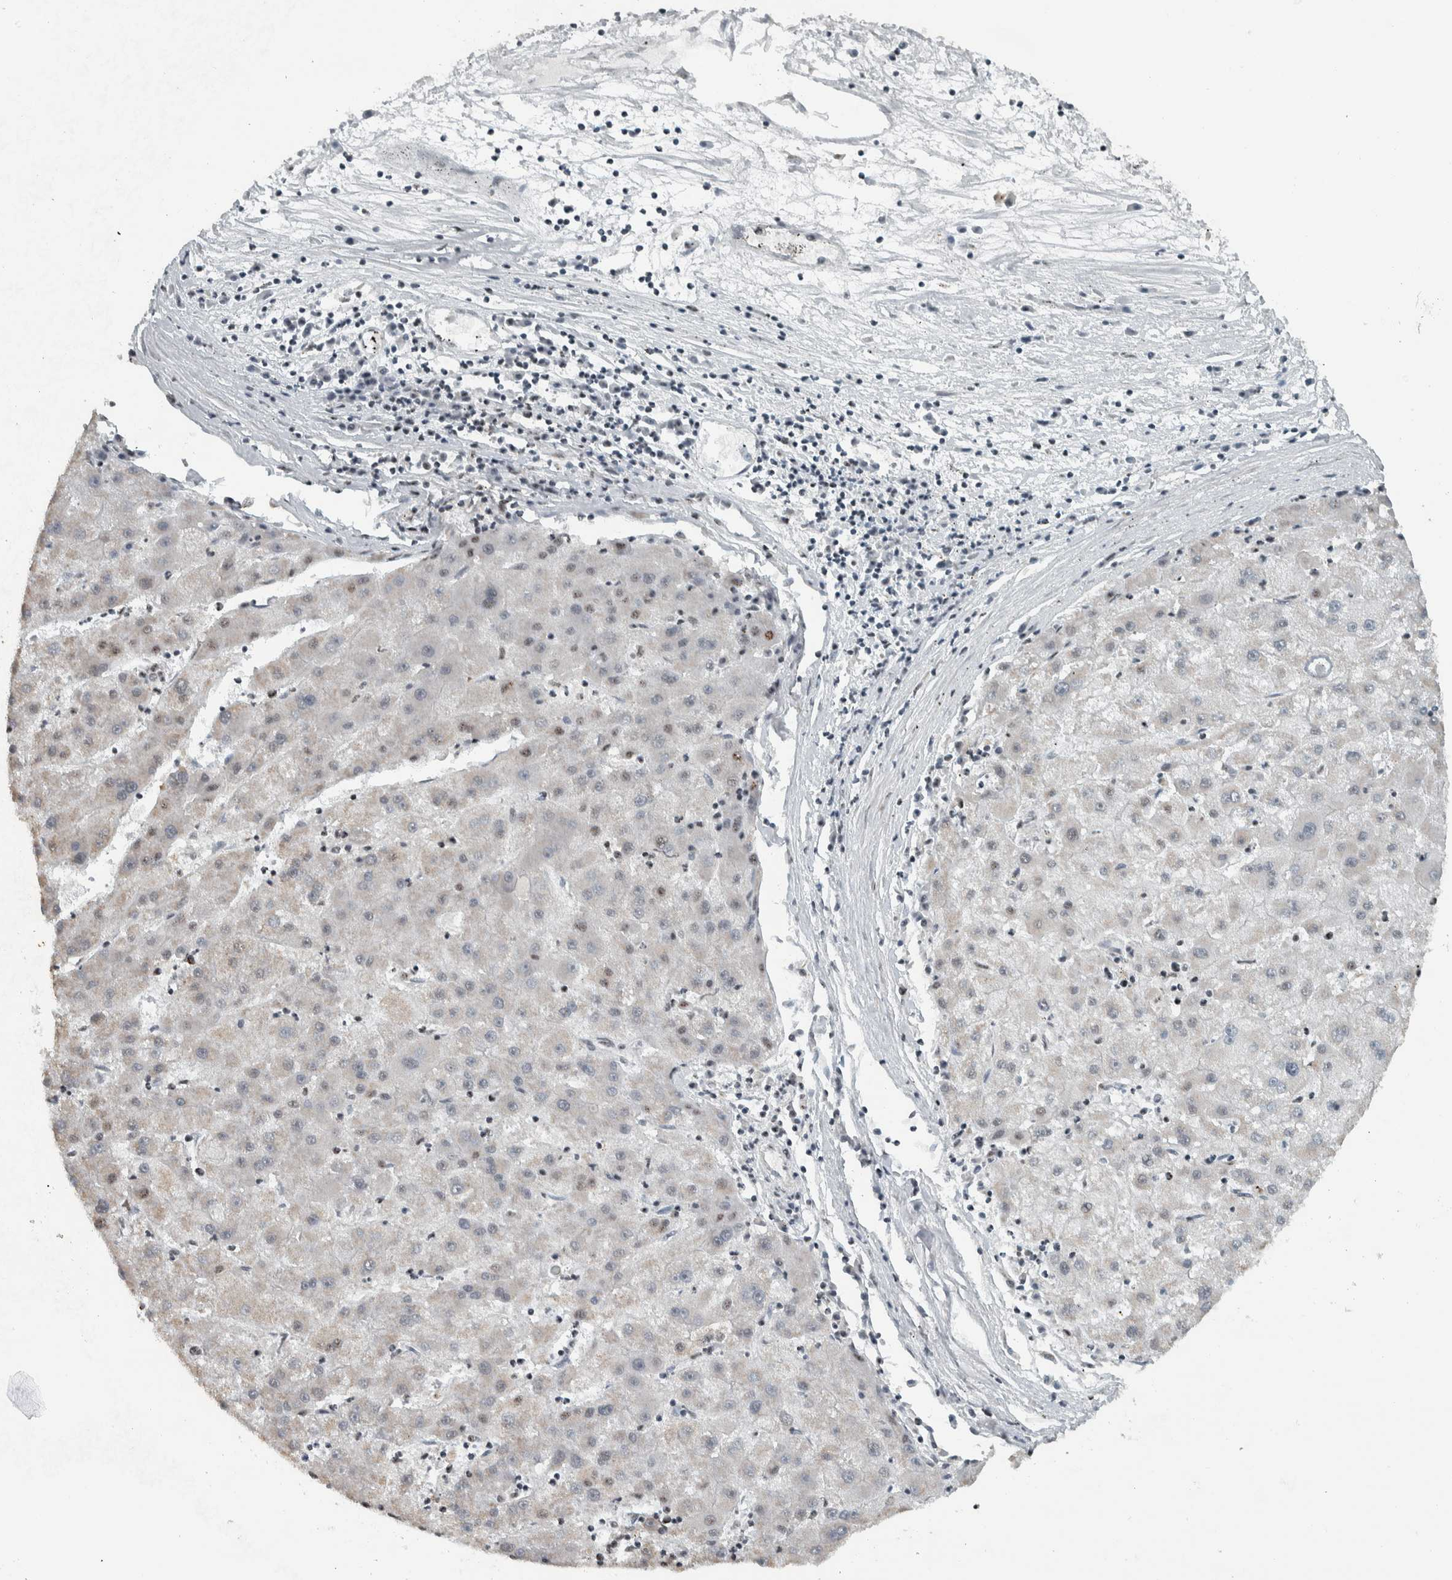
{"staining": {"intensity": "weak", "quantity": "<25%", "location": "nuclear"}, "tissue": "liver cancer", "cell_type": "Tumor cells", "image_type": "cancer", "snomed": [{"axis": "morphology", "description": "Carcinoma, Hepatocellular, NOS"}, {"axis": "topography", "description": "Liver"}], "caption": "Immunohistochemical staining of liver cancer demonstrates no significant positivity in tumor cells.", "gene": "SON", "patient": {"sex": "male", "age": 72}}